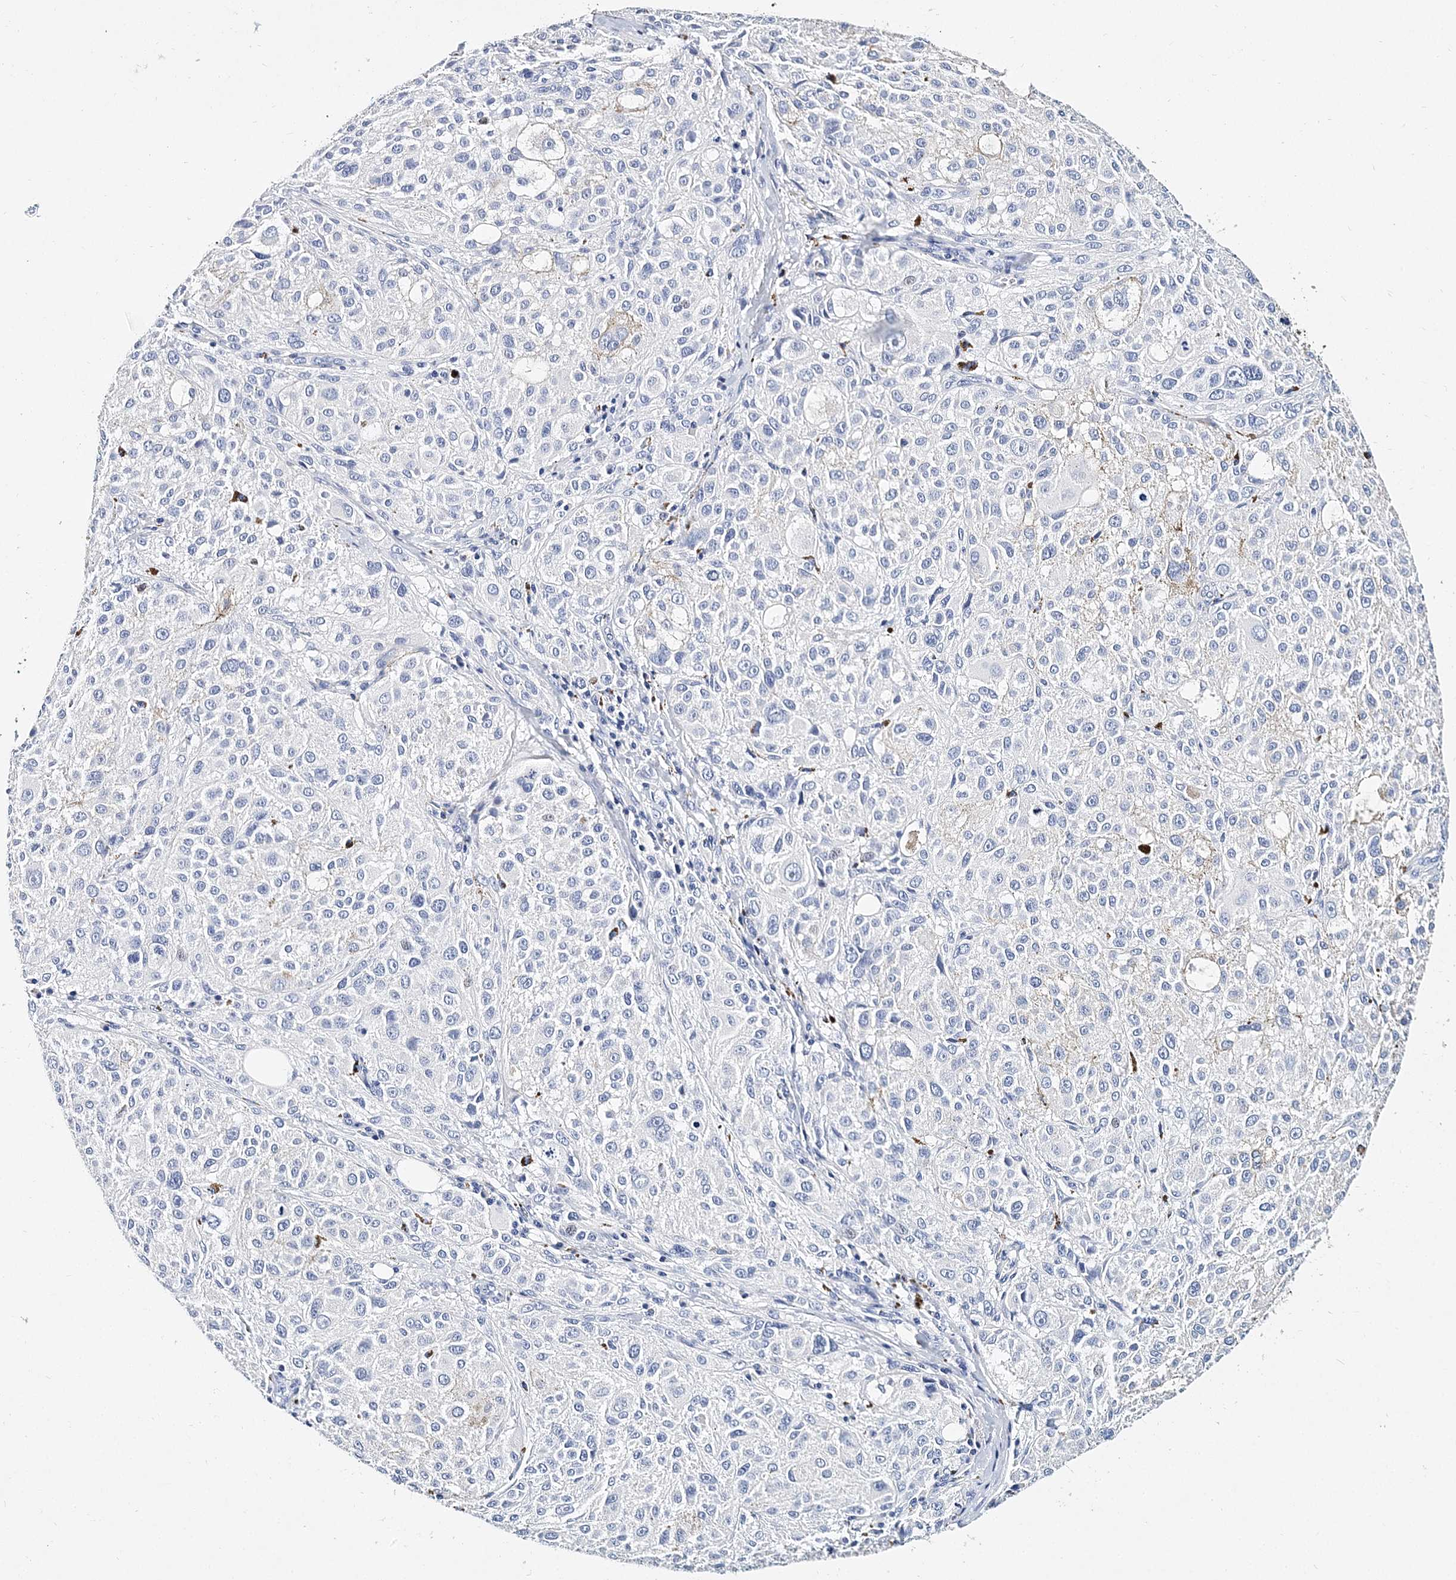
{"staining": {"intensity": "negative", "quantity": "none", "location": "none"}, "tissue": "melanoma", "cell_type": "Tumor cells", "image_type": "cancer", "snomed": [{"axis": "morphology", "description": "Necrosis, NOS"}, {"axis": "morphology", "description": "Malignant melanoma, NOS"}, {"axis": "topography", "description": "Skin"}], "caption": "Immunohistochemical staining of human malignant melanoma exhibits no significant expression in tumor cells. The staining is performed using DAB brown chromogen with nuclei counter-stained in using hematoxylin.", "gene": "ITGA2B", "patient": {"sex": "female", "age": 87}}